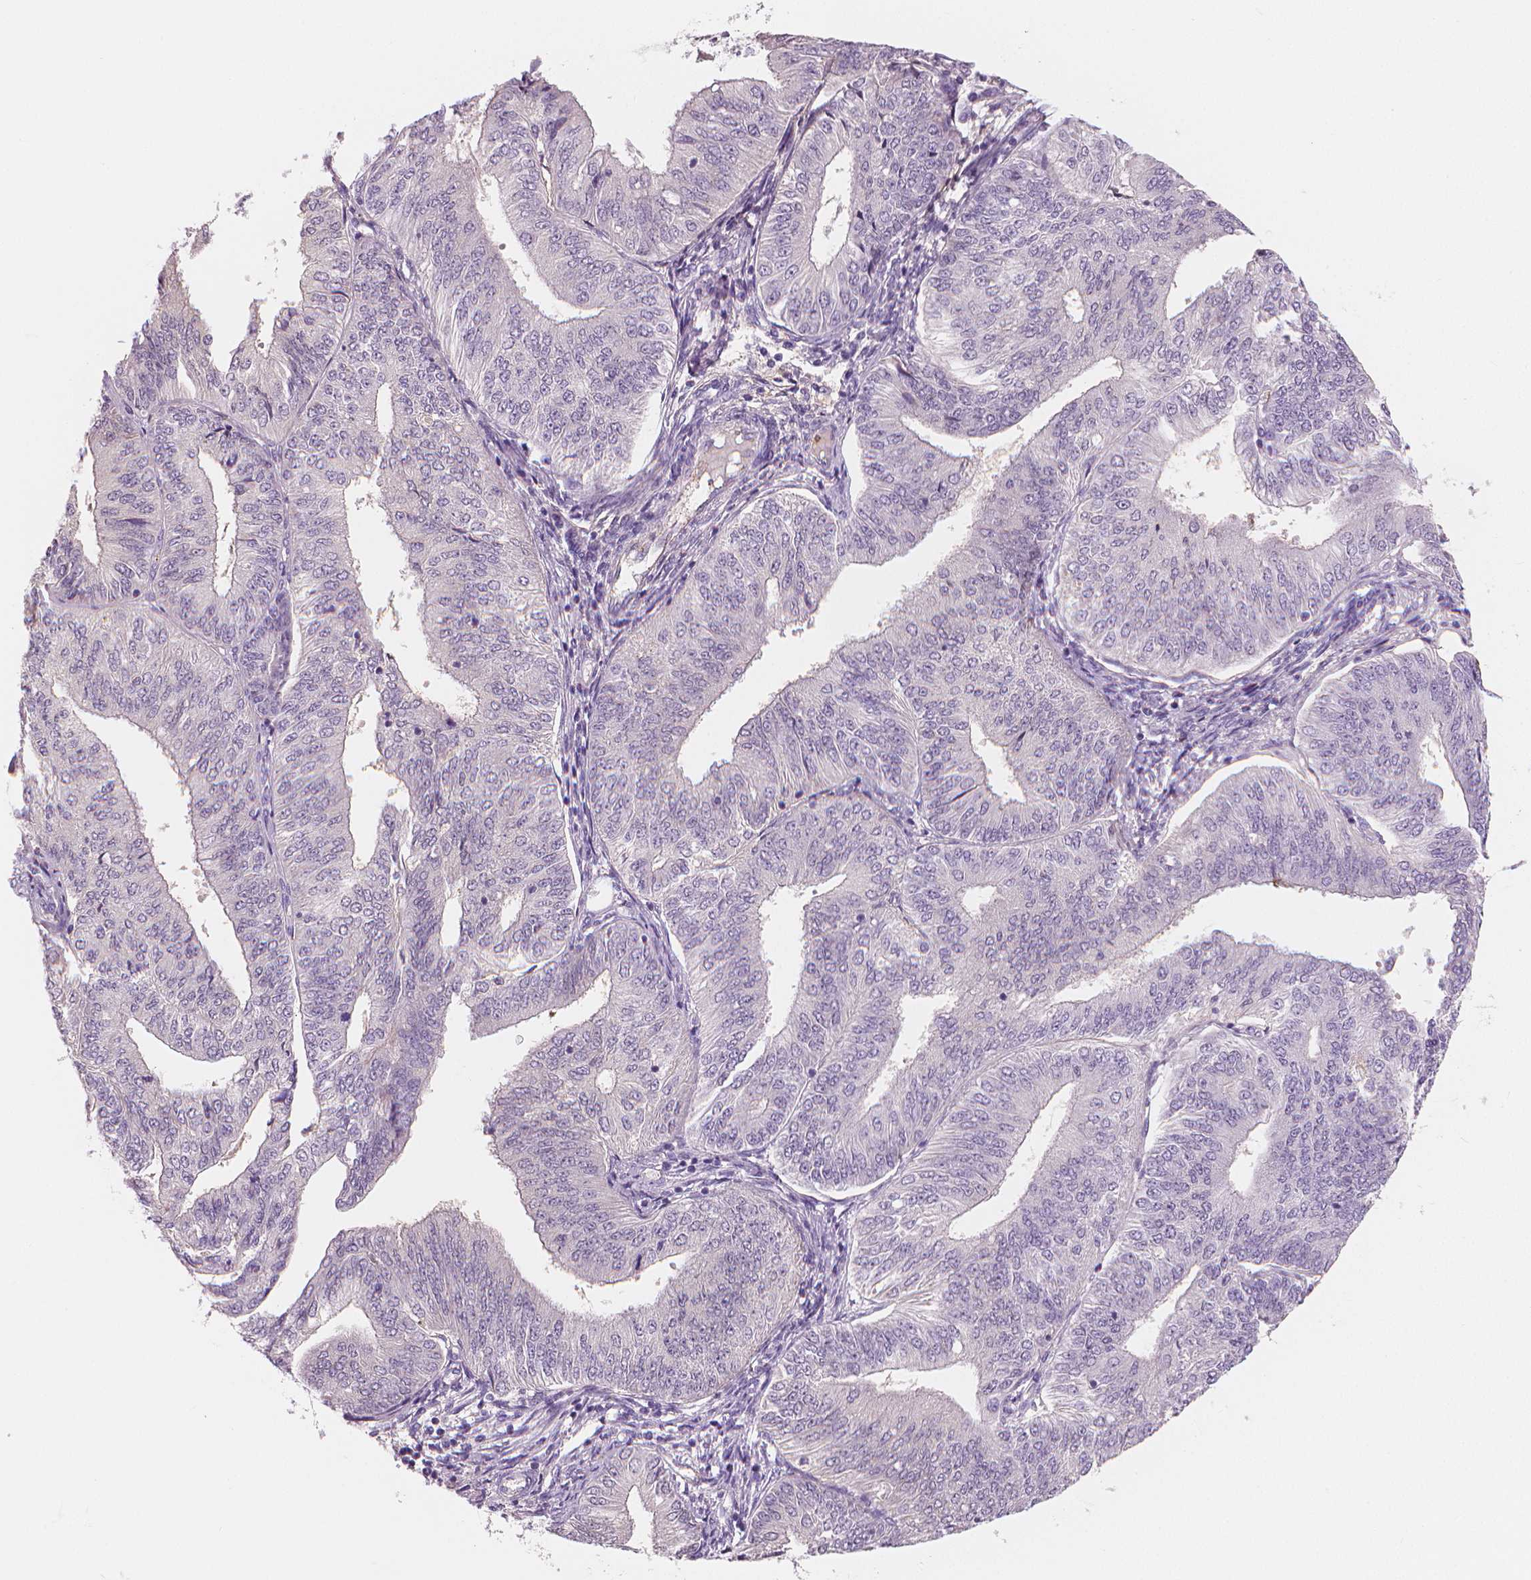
{"staining": {"intensity": "negative", "quantity": "none", "location": "none"}, "tissue": "endometrial cancer", "cell_type": "Tumor cells", "image_type": "cancer", "snomed": [{"axis": "morphology", "description": "Adenocarcinoma, NOS"}, {"axis": "topography", "description": "Endometrium"}], "caption": "Tumor cells show no significant protein expression in endometrial adenocarcinoma.", "gene": "APOA4", "patient": {"sex": "female", "age": 58}}